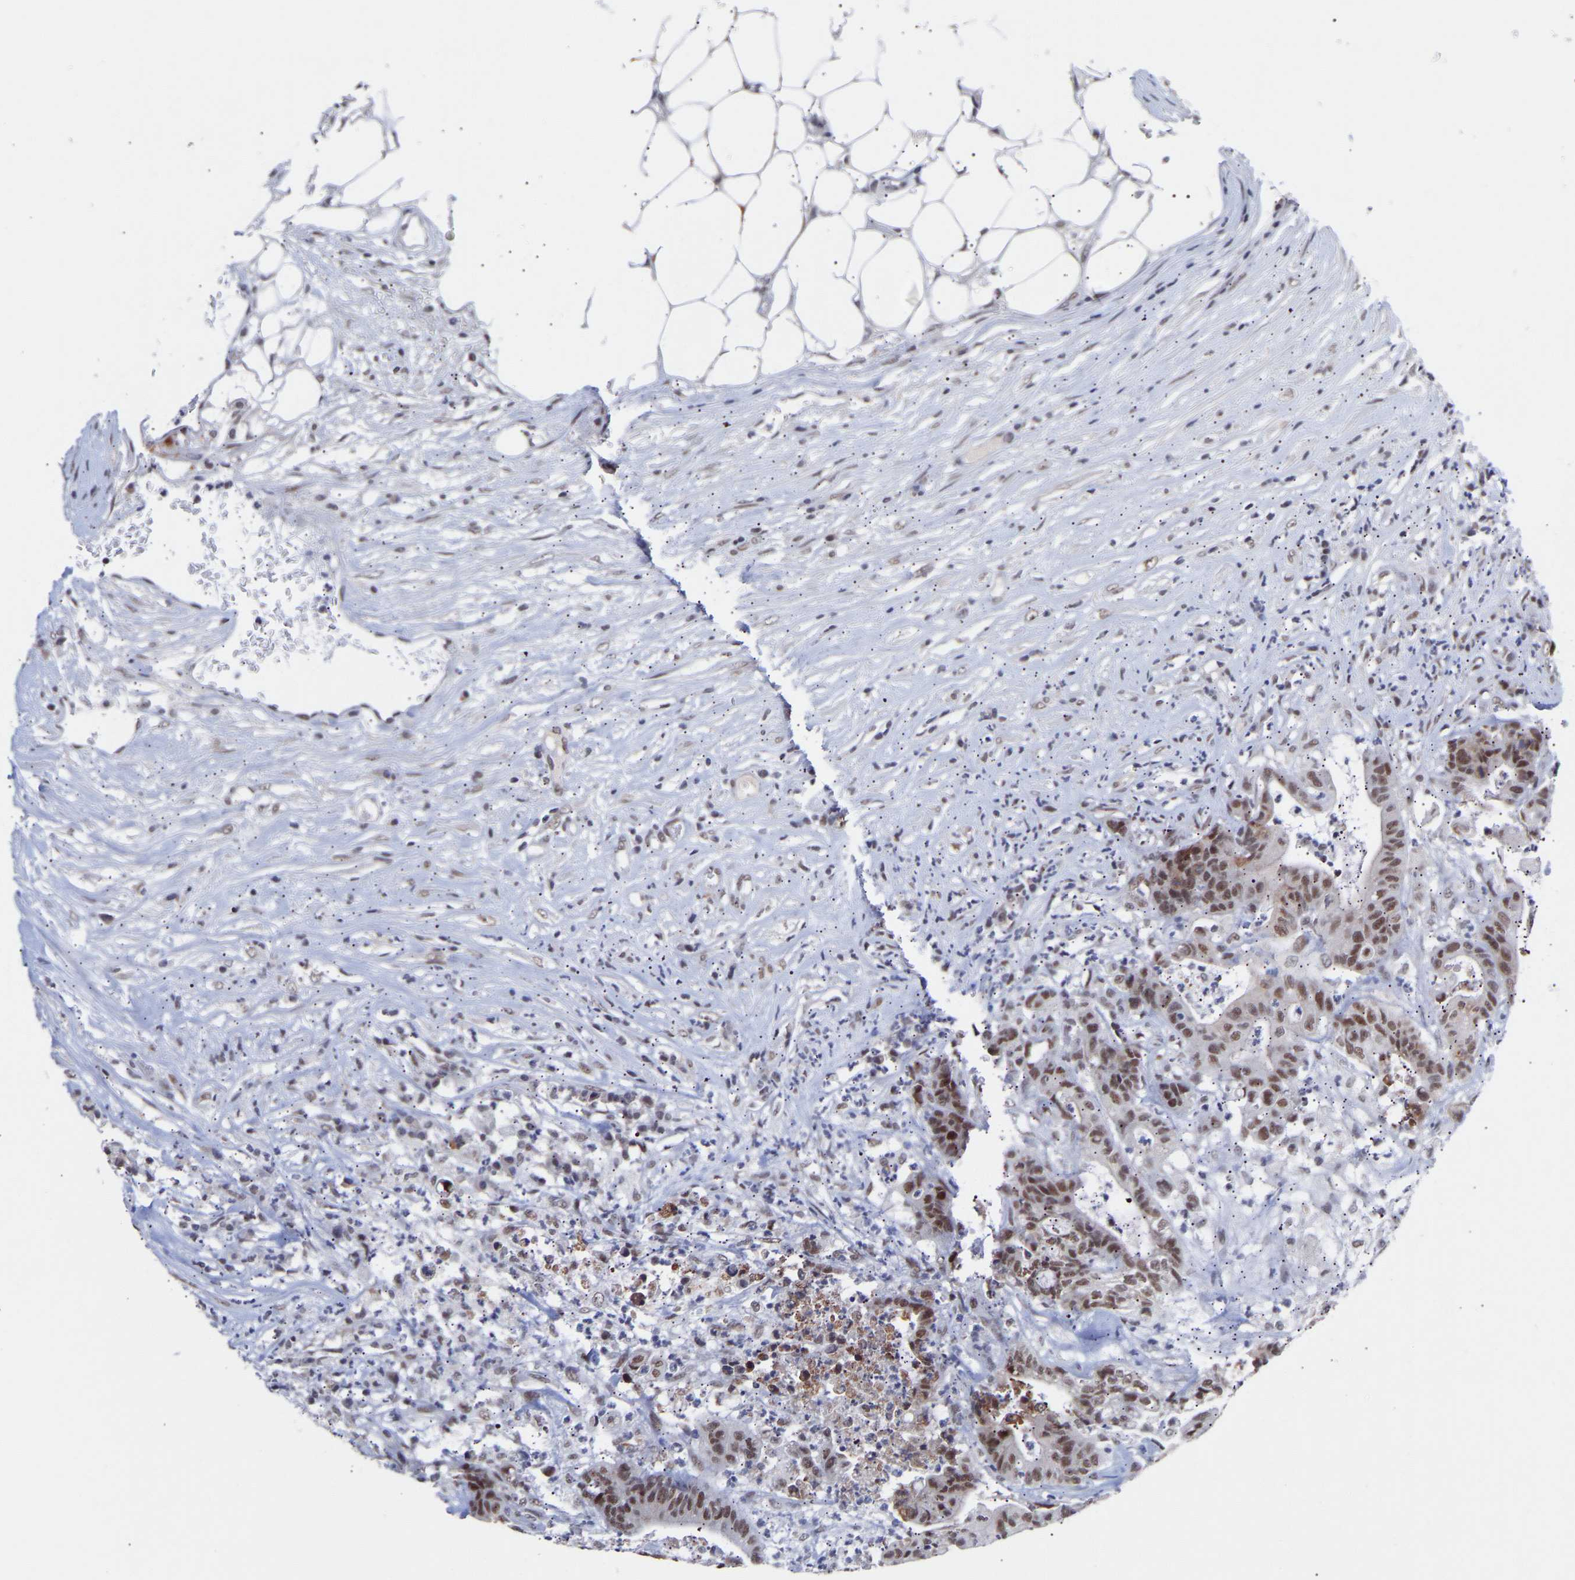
{"staining": {"intensity": "moderate", "quantity": ">75%", "location": "nuclear"}, "tissue": "colorectal cancer", "cell_type": "Tumor cells", "image_type": "cancer", "snomed": [{"axis": "morphology", "description": "Adenocarcinoma, NOS"}, {"axis": "topography", "description": "Colon"}], "caption": "Brown immunohistochemical staining in human colorectal adenocarcinoma exhibits moderate nuclear staining in approximately >75% of tumor cells. The staining is performed using DAB (3,3'-diaminobenzidine) brown chromogen to label protein expression. The nuclei are counter-stained blue using hematoxylin.", "gene": "RBM15", "patient": {"sex": "female", "age": 84}}